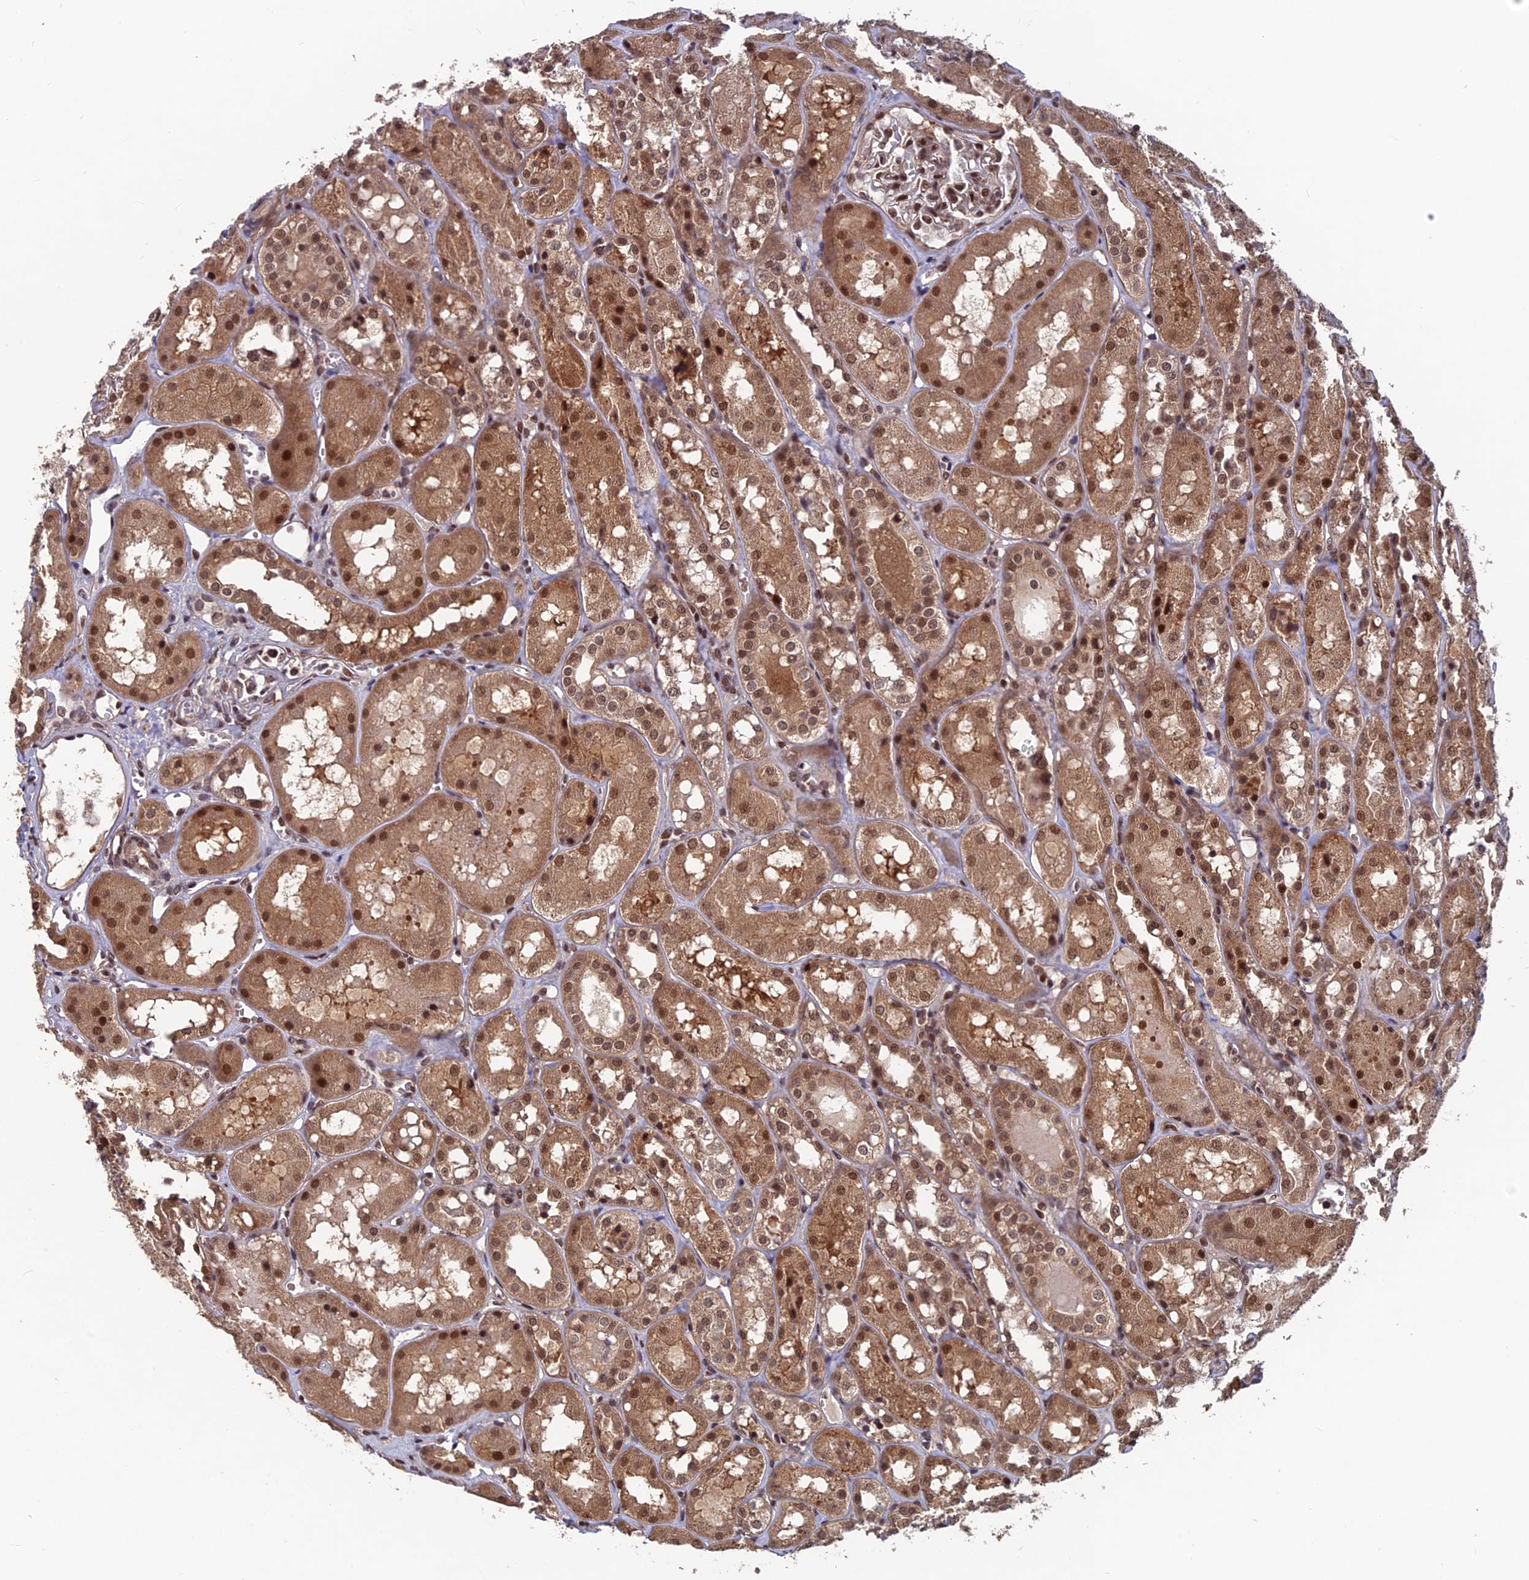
{"staining": {"intensity": "moderate", "quantity": ">75%", "location": "nuclear"}, "tissue": "kidney", "cell_type": "Cells in glomeruli", "image_type": "normal", "snomed": [{"axis": "morphology", "description": "Normal tissue, NOS"}, {"axis": "topography", "description": "Kidney"}], "caption": "Protein expression by immunohistochemistry (IHC) demonstrates moderate nuclear expression in about >75% of cells in glomeruli in normal kidney. (DAB IHC with brightfield microscopy, high magnification).", "gene": "FAM53C", "patient": {"sex": "male", "age": 16}}